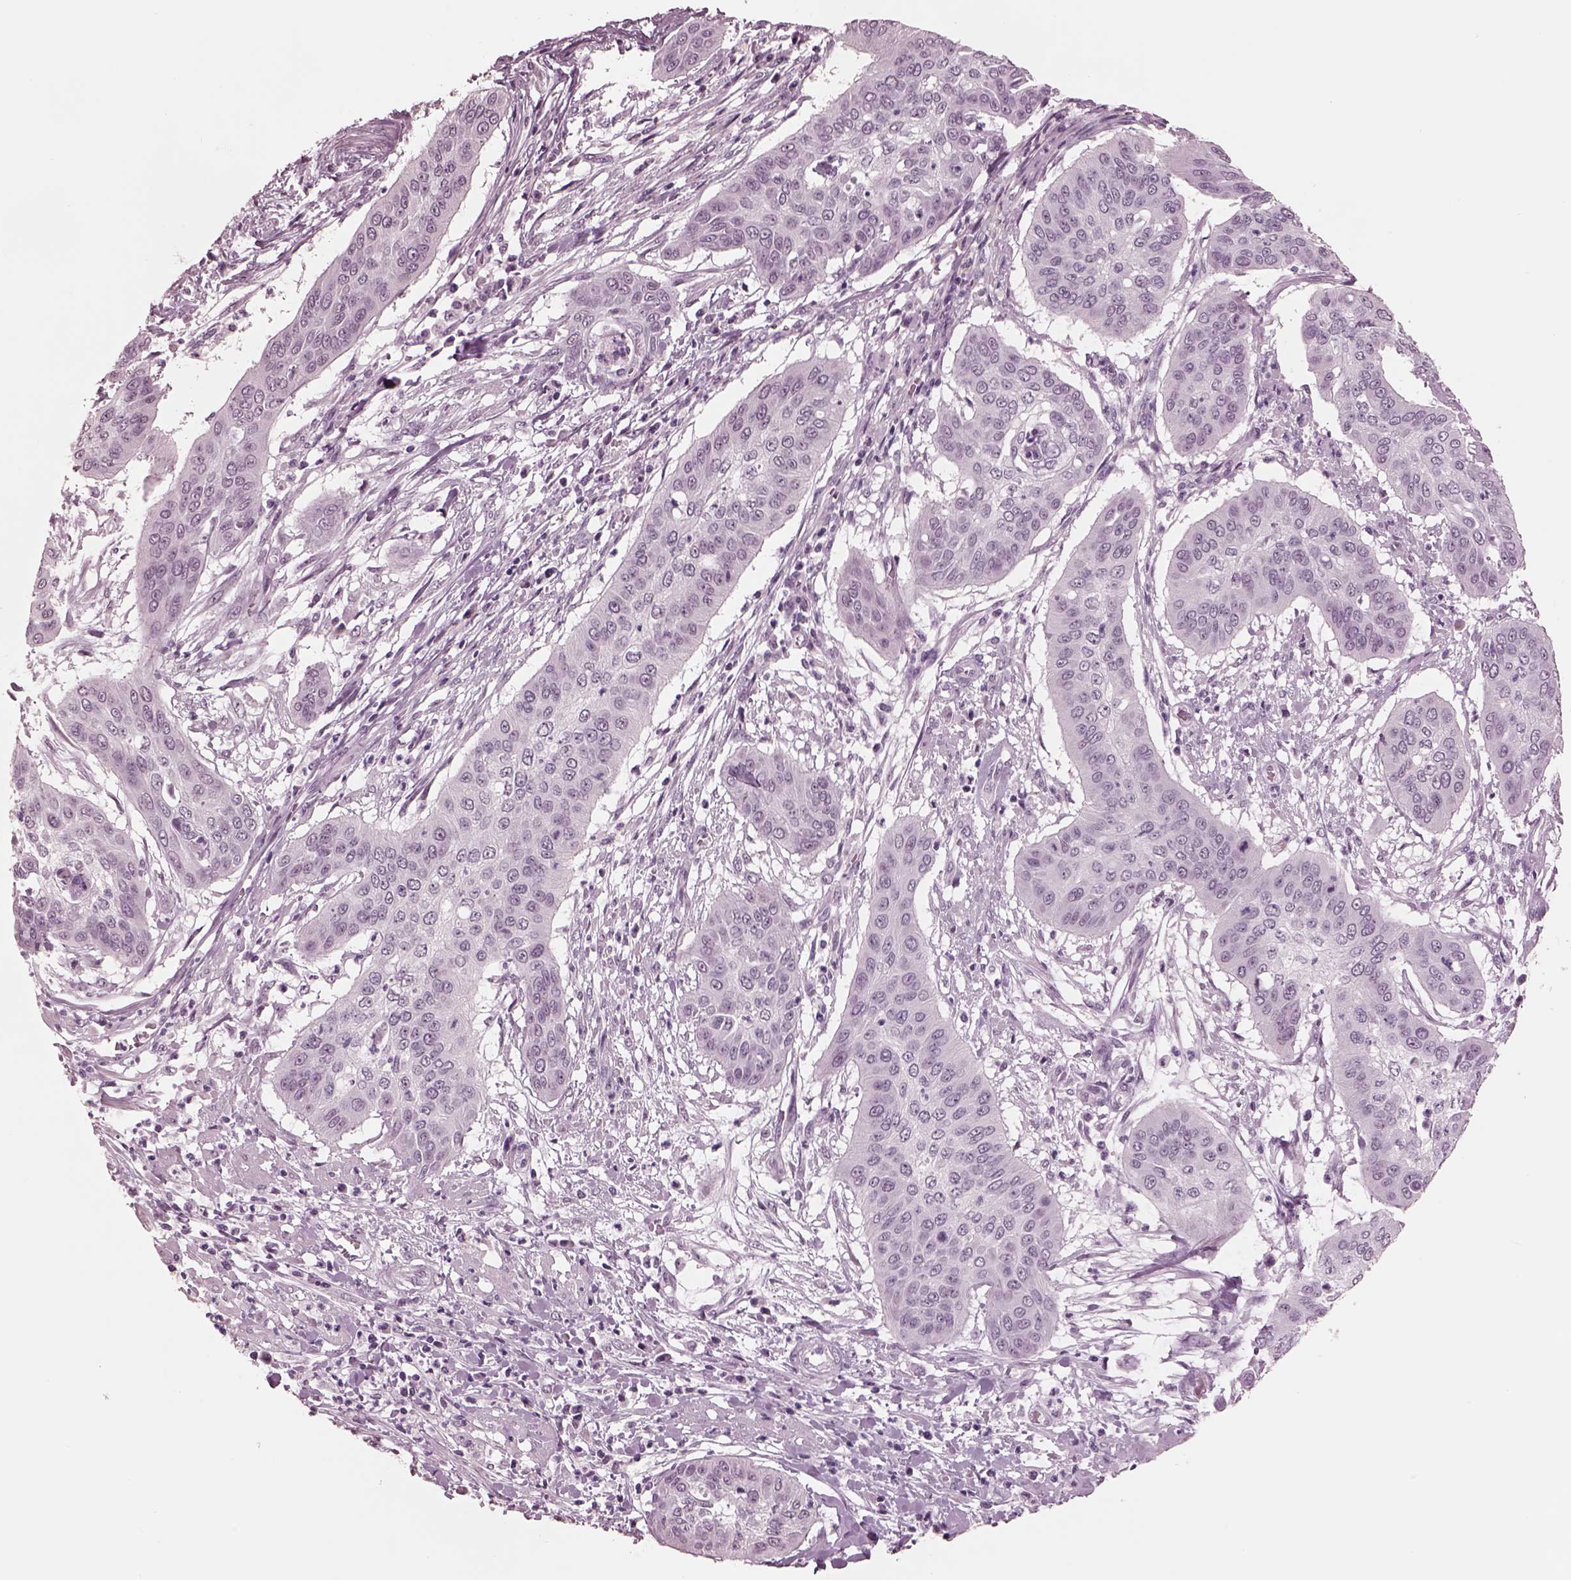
{"staining": {"intensity": "negative", "quantity": "none", "location": "none"}, "tissue": "cervical cancer", "cell_type": "Tumor cells", "image_type": "cancer", "snomed": [{"axis": "morphology", "description": "Squamous cell carcinoma, NOS"}, {"axis": "topography", "description": "Cervix"}], "caption": "There is no significant positivity in tumor cells of cervical cancer (squamous cell carcinoma). (Immunohistochemistry, brightfield microscopy, high magnification).", "gene": "GARIN4", "patient": {"sex": "female", "age": 39}}